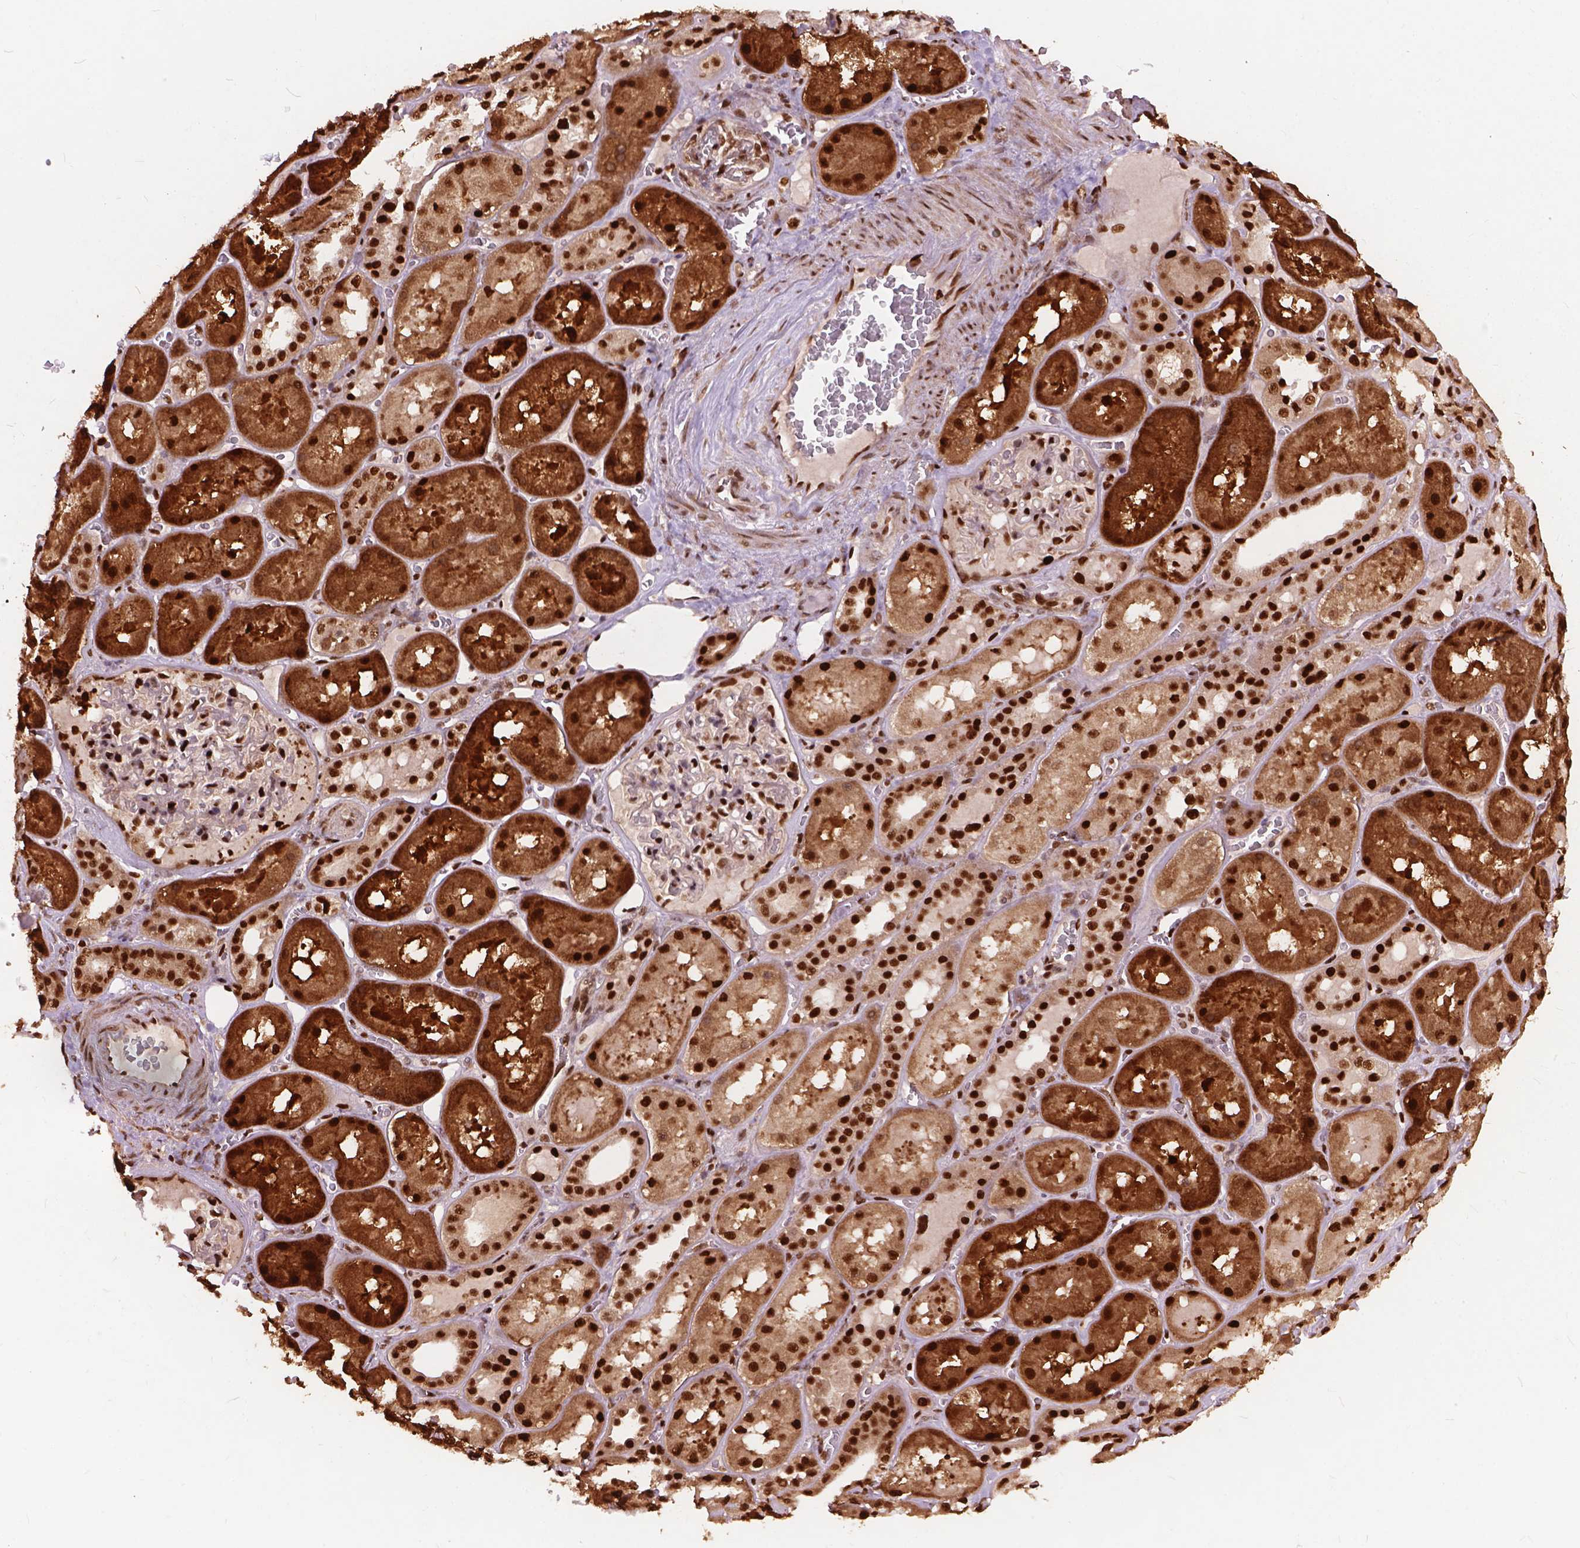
{"staining": {"intensity": "strong", "quantity": ">75%", "location": "nuclear"}, "tissue": "kidney", "cell_type": "Cells in glomeruli", "image_type": "normal", "snomed": [{"axis": "morphology", "description": "Normal tissue, NOS"}, {"axis": "topography", "description": "Kidney"}], "caption": "Approximately >75% of cells in glomeruli in unremarkable human kidney display strong nuclear protein staining as visualized by brown immunohistochemical staining.", "gene": "ANP32A", "patient": {"sex": "male", "age": 73}}